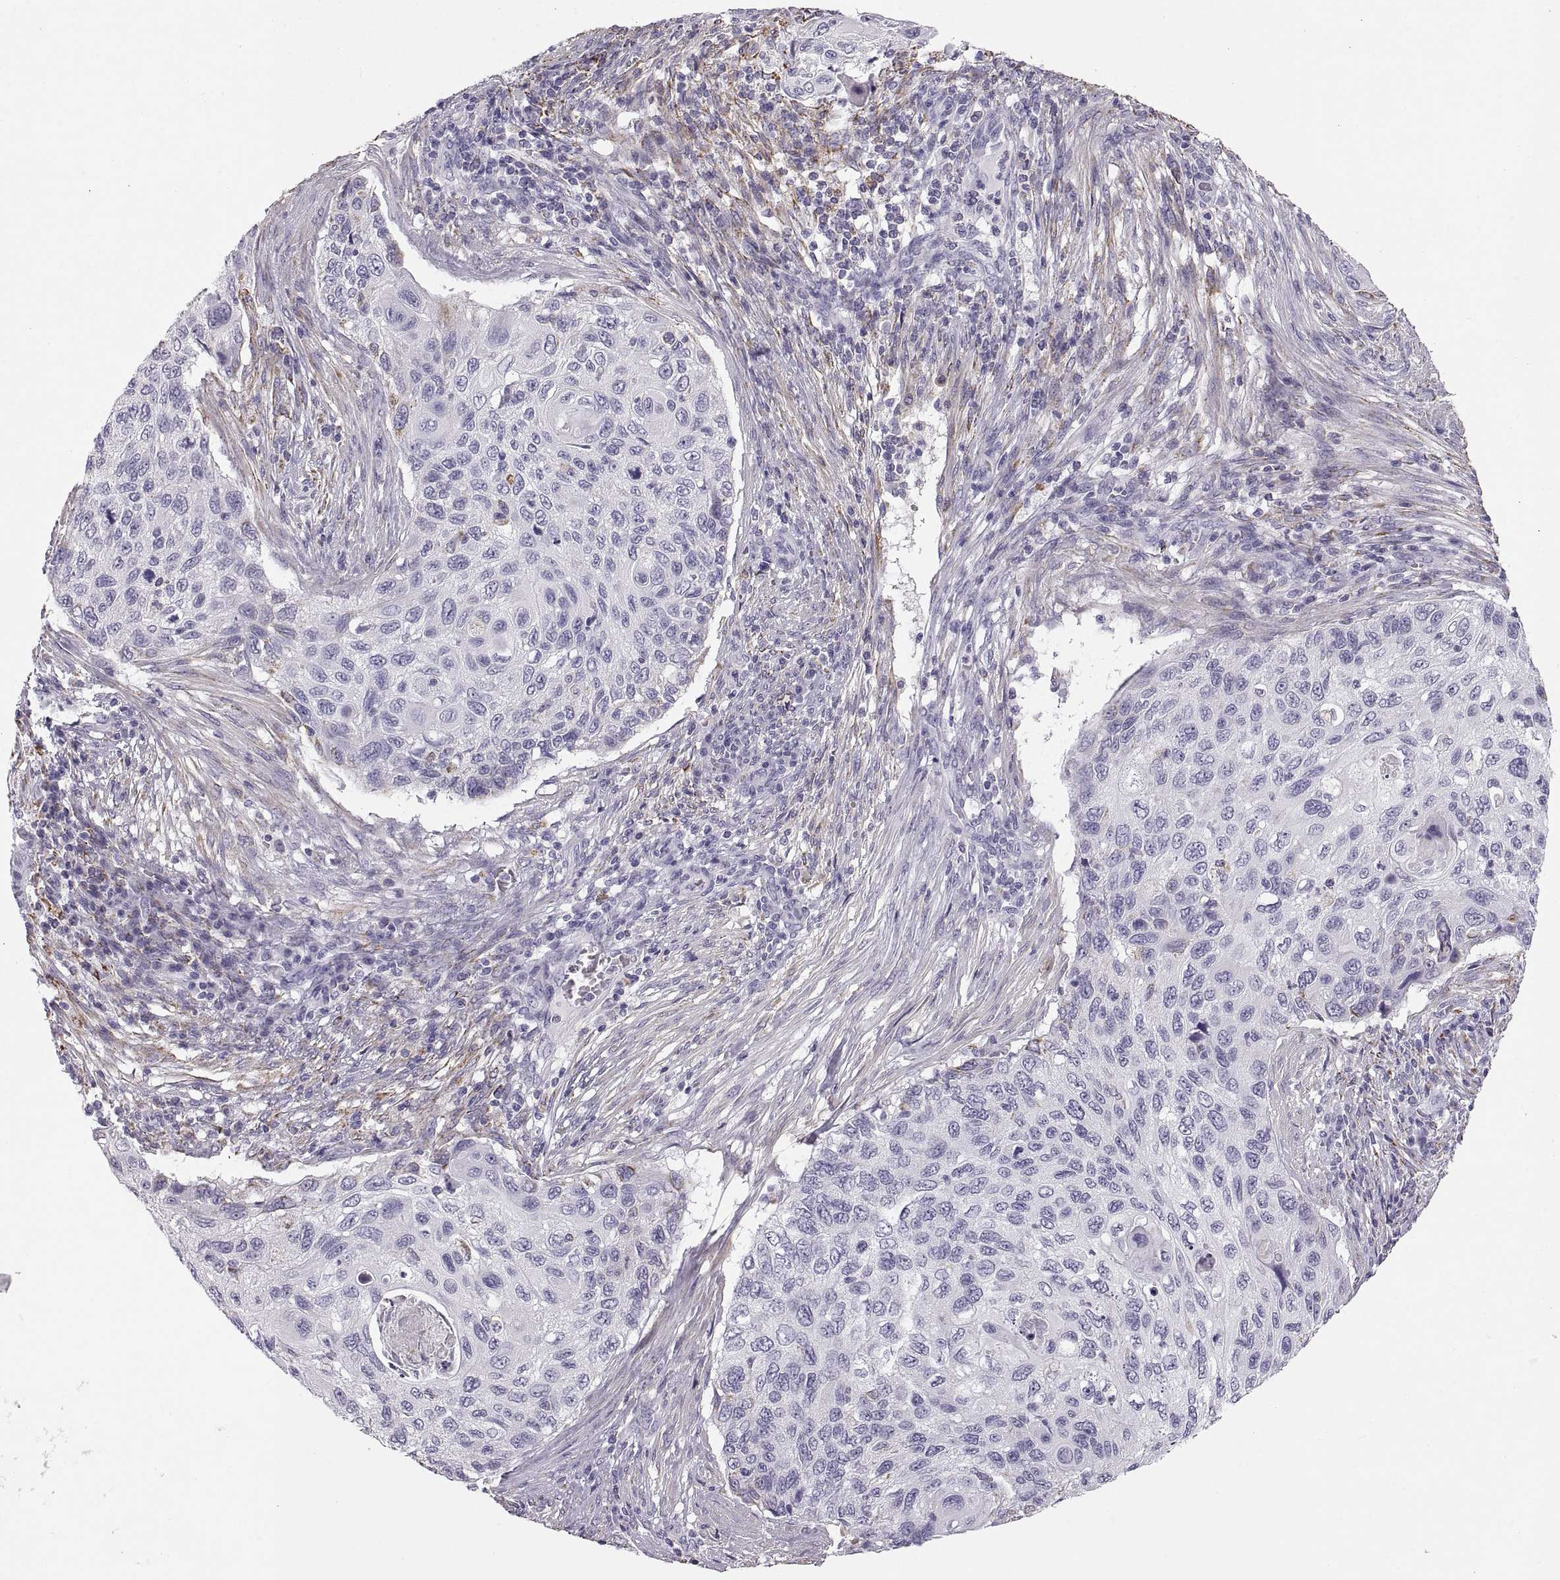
{"staining": {"intensity": "negative", "quantity": "none", "location": "none"}, "tissue": "cervical cancer", "cell_type": "Tumor cells", "image_type": "cancer", "snomed": [{"axis": "morphology", "description": "Squamous cell carcinoma, NOS"}, {"axis": "topography", "description": "Cervix"}], "caption": "DAB immunohistochemical staining of squamous cell carcinoma (cervical) exhibits no significant positivity in tumor cells.", "gene": "COL9A3", "patient": {"sex": "female", "age": 70}}